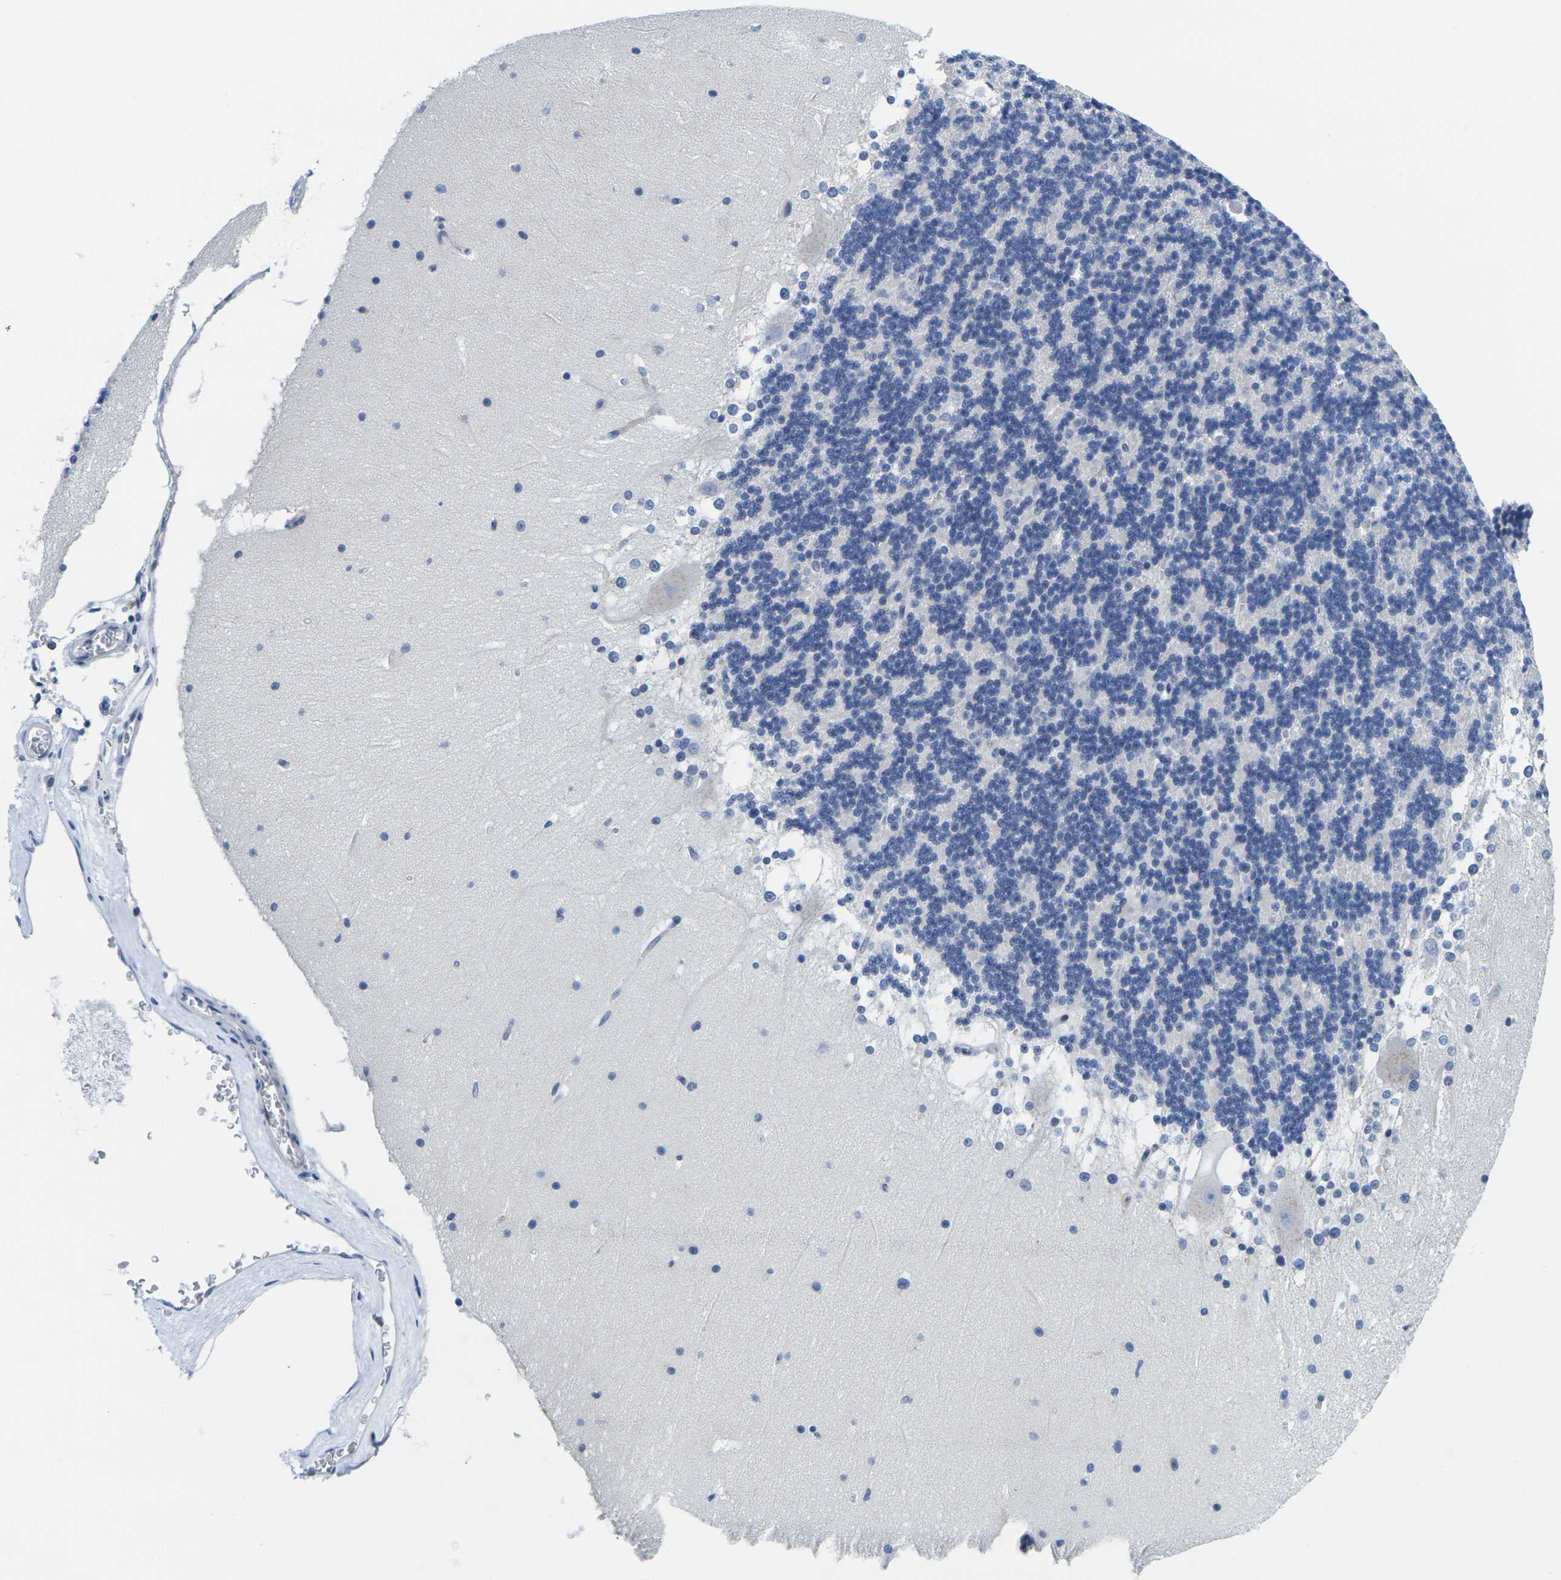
{"staining": {"intensity": "negative", "quantity": "none", "location": "none"}, "tissue": "cerebellum", "cell_type": "Cells in granular layer", "image_type": "normal", "snomed": [{"axis": "morphology", "description": "Normal tissue, NOS"}, {"axis": "topography", "description": "Cerebellum"}], "caption": "Immunohistochemical staining of normal human cerebellum exhibits no significant positivity in cells in granular layer.", "gene": "CRK", "patient": {"sex": "female", "age": 19}}